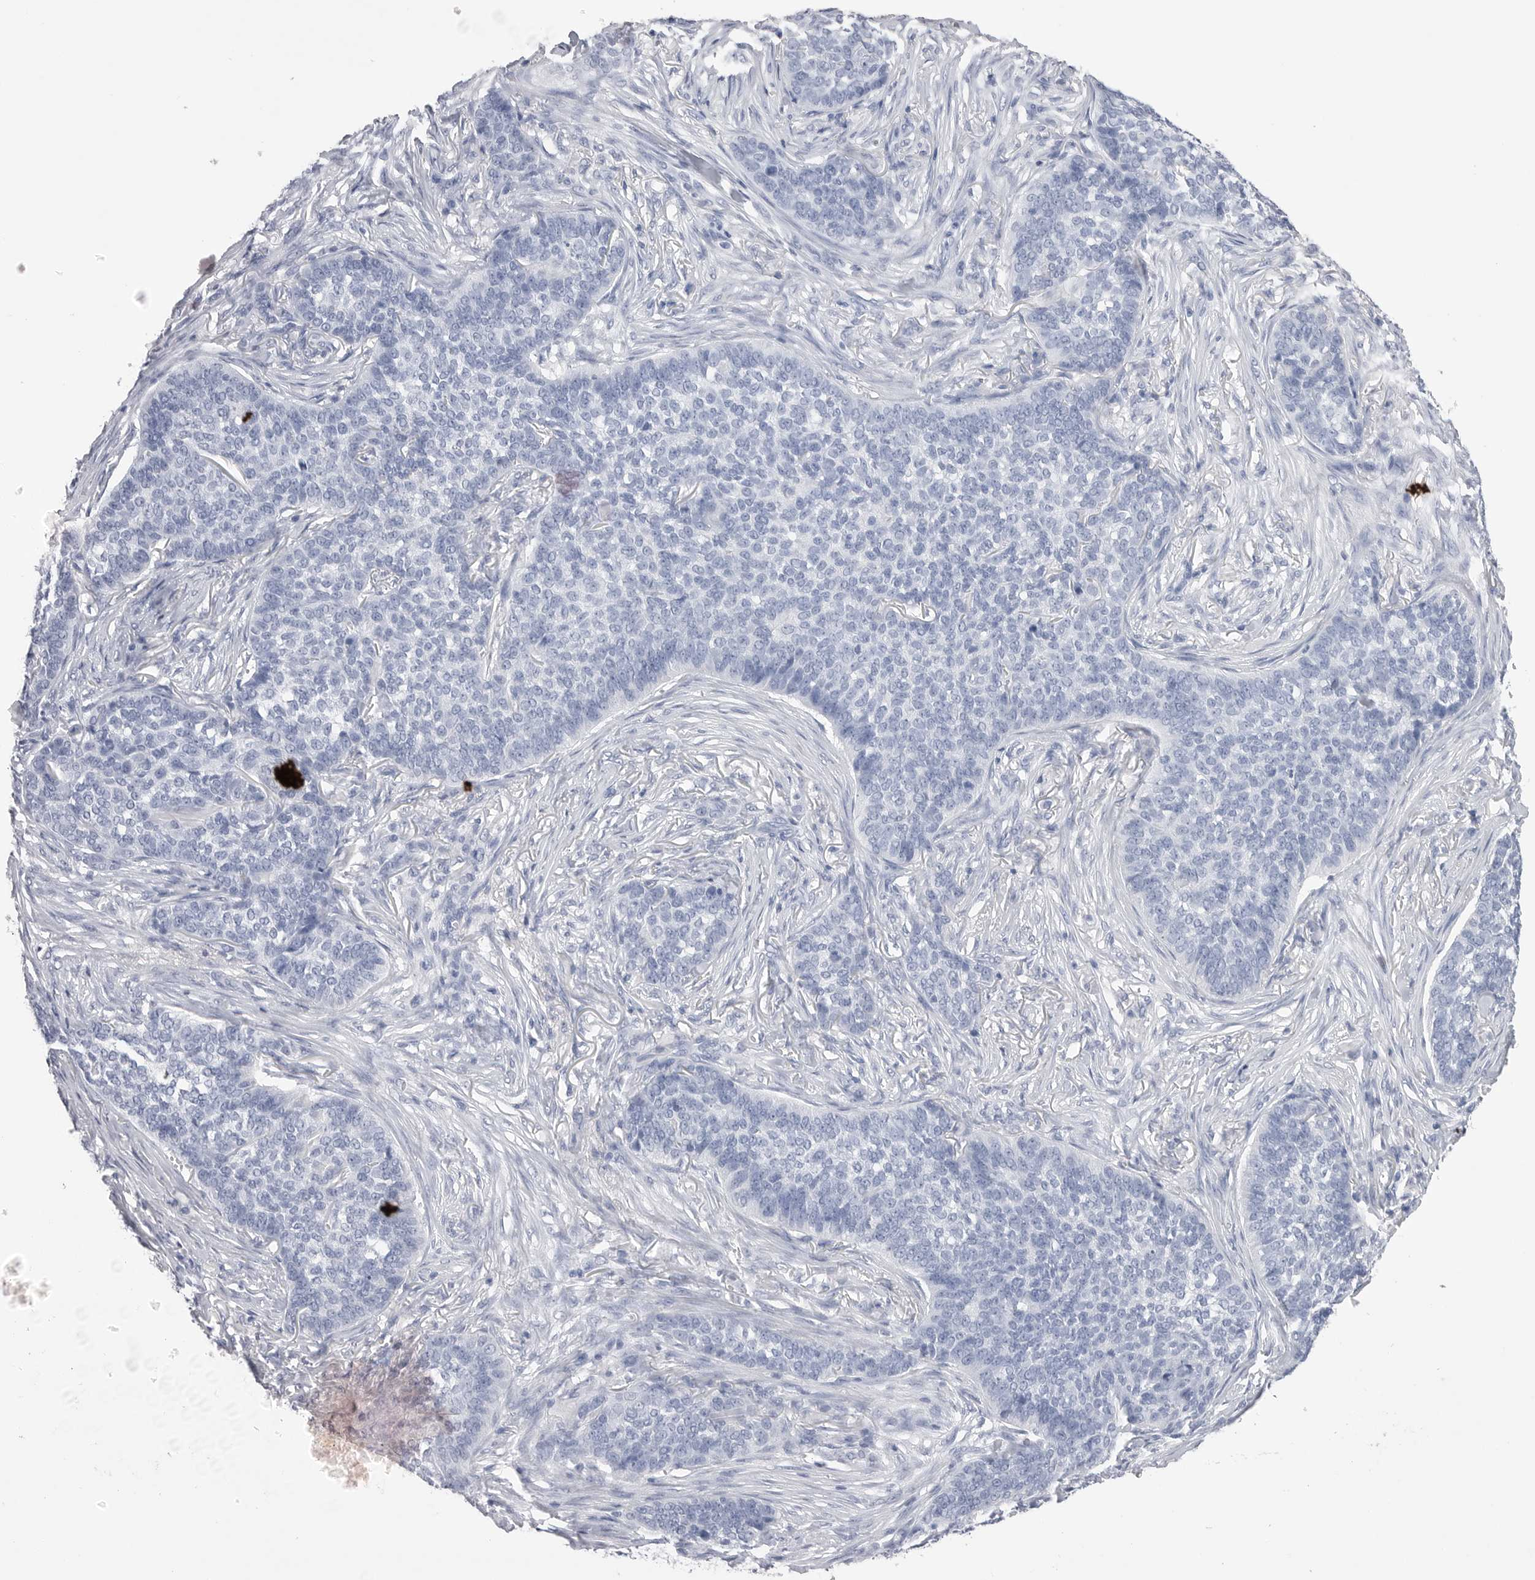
{"staining": {"intensity": "negative", "quantity": "none", "location": "none"}, "tissue": "skin cancer", "cell_type": "Tumor cells", "image_type": "cancer", "snomed": [{"axis": "morphology", "description": "Basal cell carcinoma"}, {"axis": "topography", "description": "Skin"}], "caption": "DAB immunohistochemical staining of human skin cancer (basal cell carcinoma) exhibits no significant staining in tumor cells.", "gene": "DLGAP3", "patient": {"sex": "male", "age": 85}}